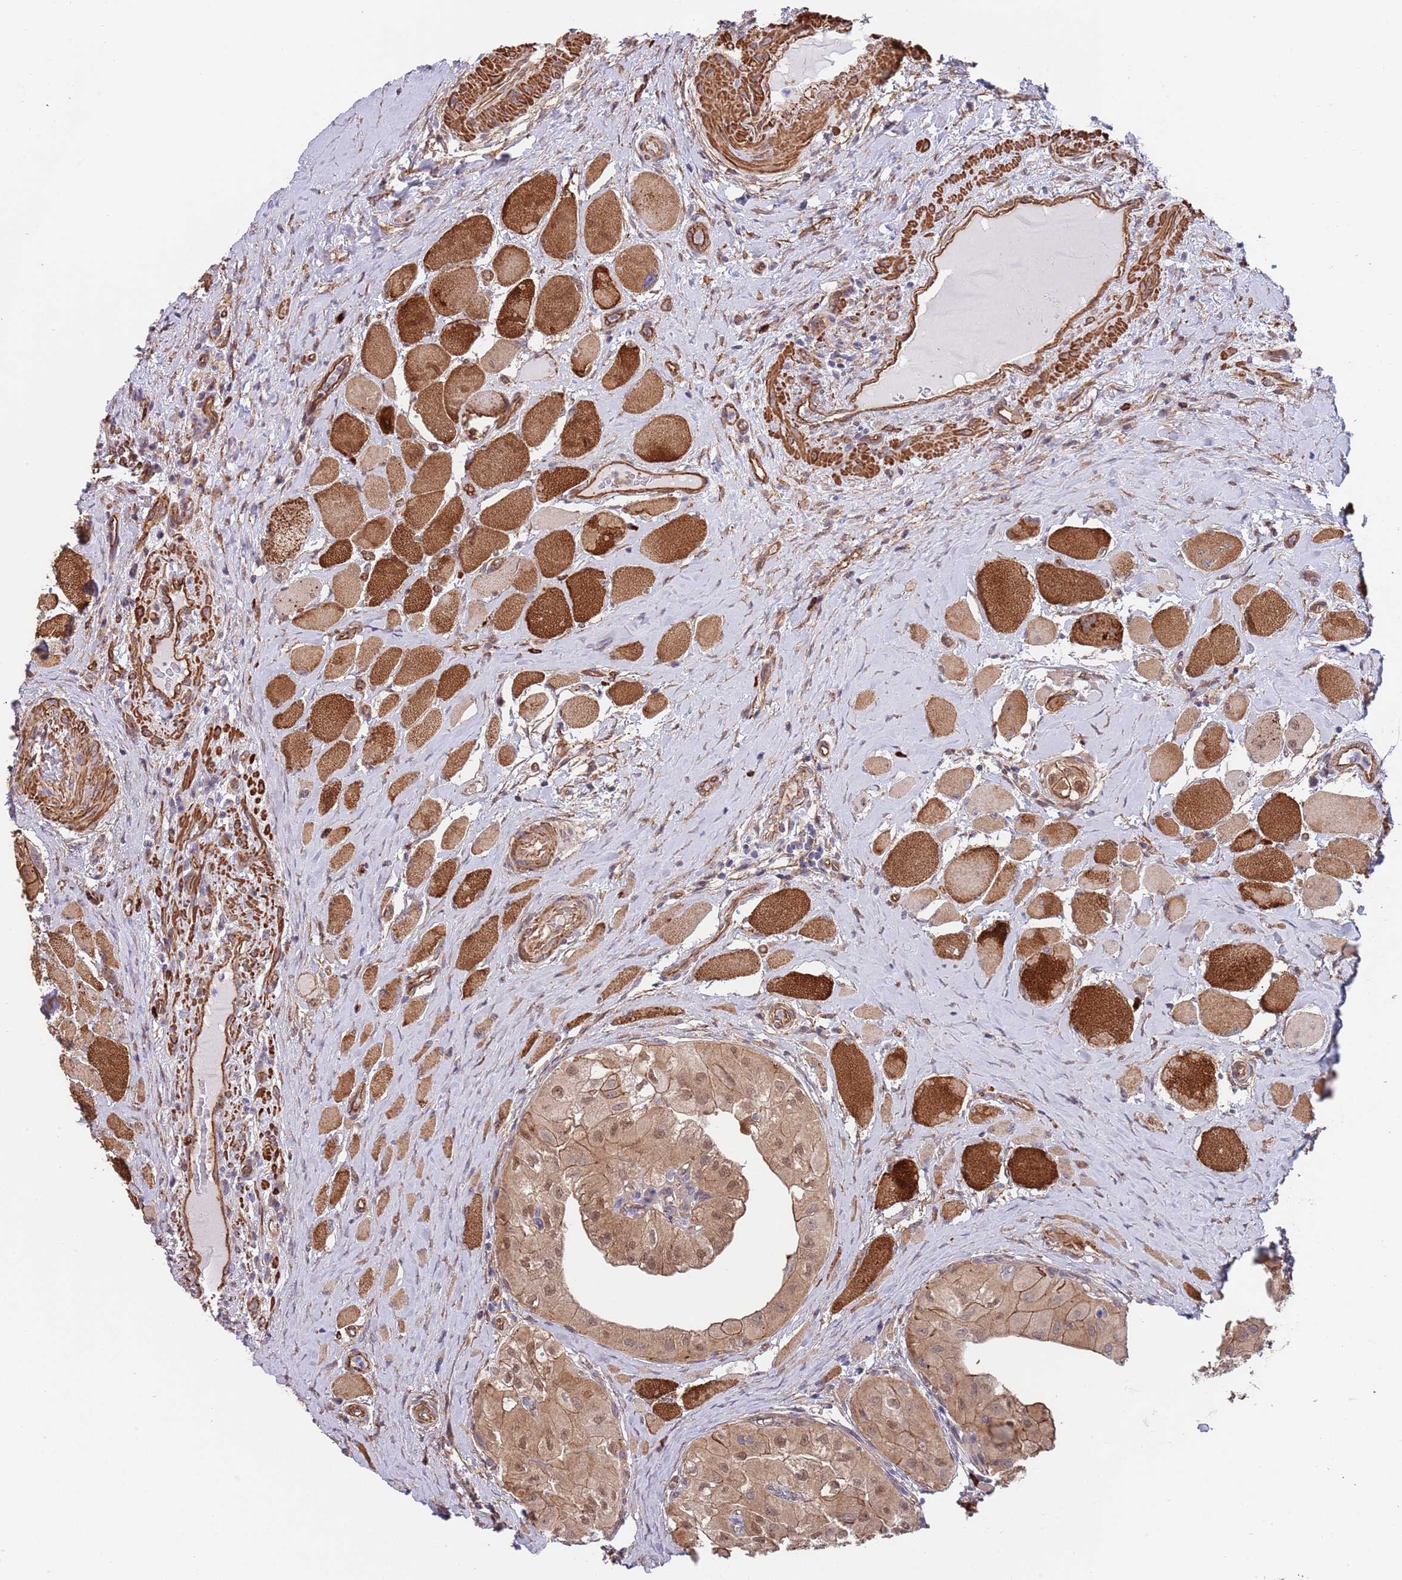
{"staining": {"intensity": "moderate", "quantity": ">75%", "location": "cytoplasmic/membranous,nuclear"}, "tissue": "thyroid cancer", "cell_type": "Tumor cells", "image_type": "cancer", "snomed": [{"axis": "morphology", "description": "Papillary adenocarcinoma, NOS"}, {"axis": "topography", "description": "Thyroid gland"}], "caption": "Papillary adenocarcinoma (thyroid) stained with DAB IHC reveals medium levels of moderate cytoplasmic/membranous and nuclear positivity in about >75% of tumor cells. (brown staining indicates protein expression, while blue staining denotes nuclei).", "gene": "BPNT1", "patient": {"sex": "female", "age": 59}}